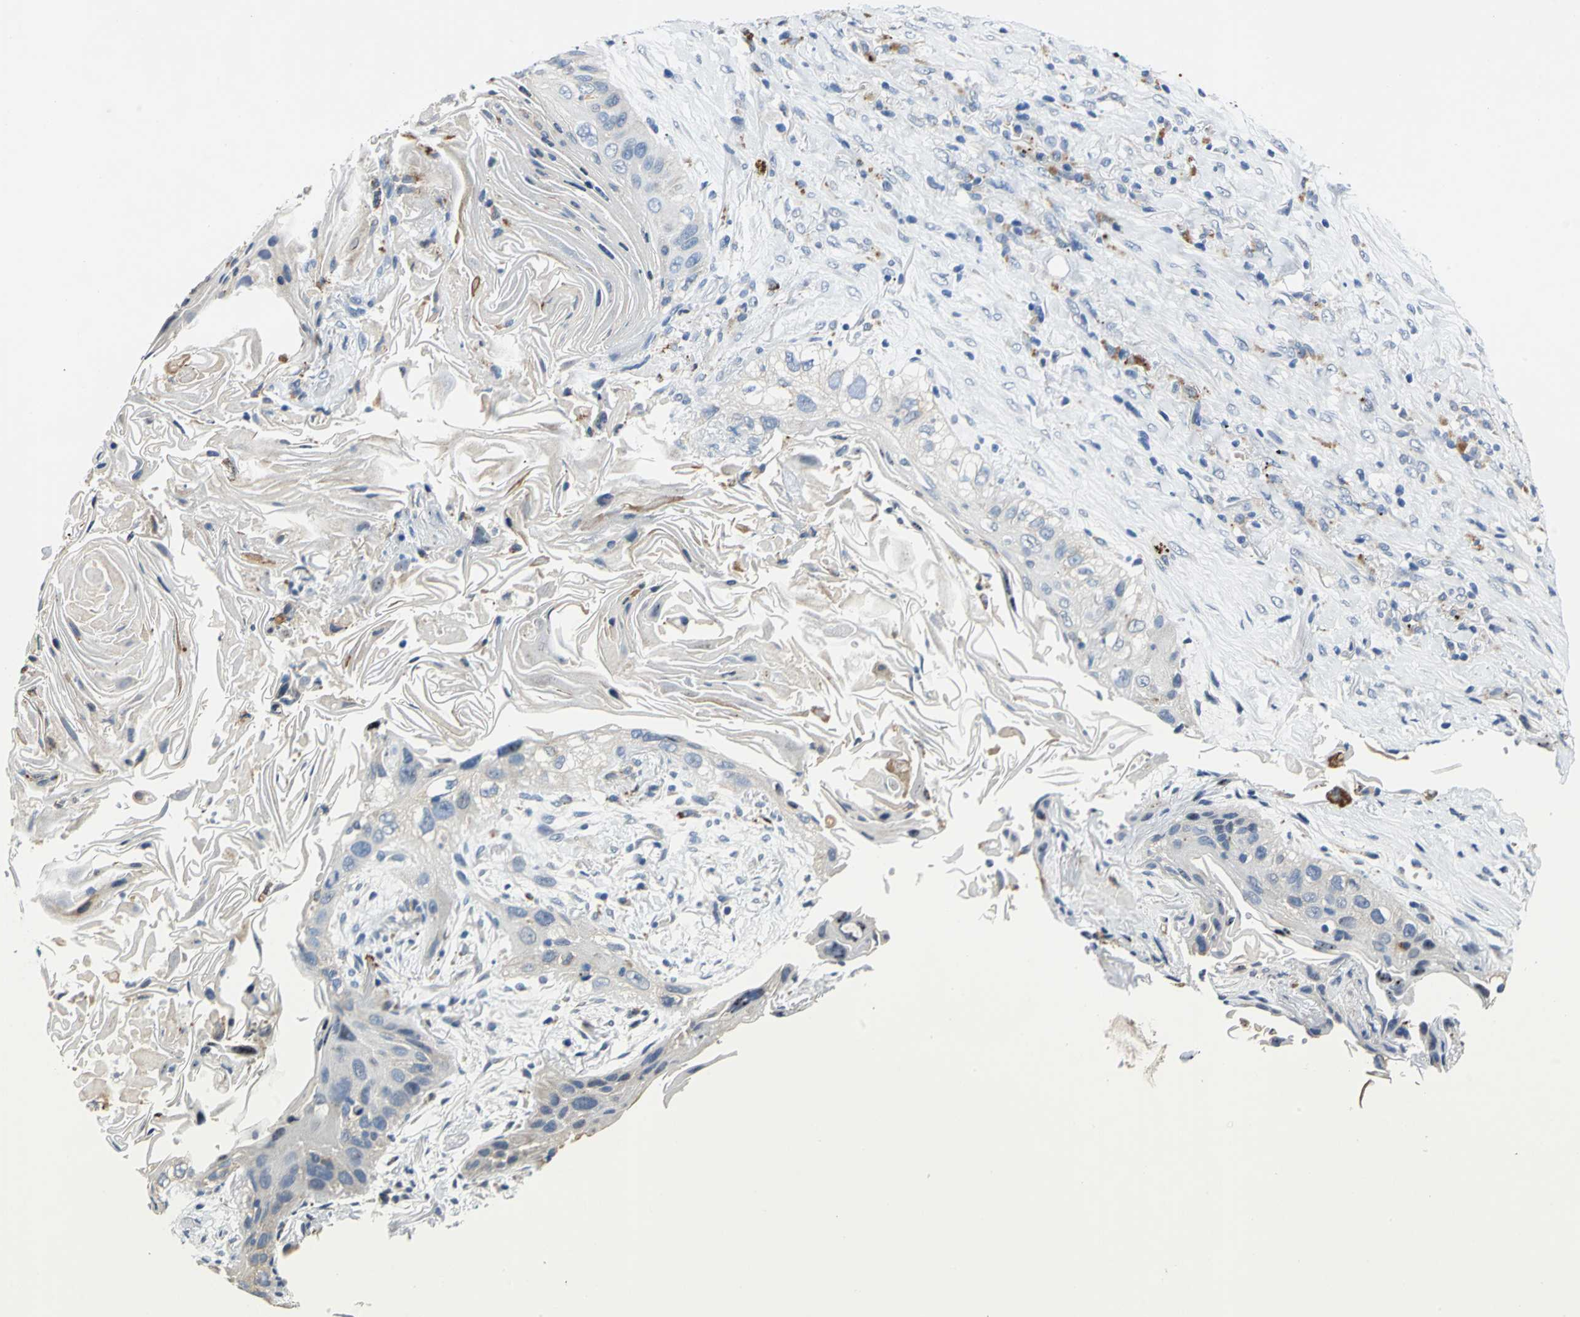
{"staining": {"intensity": "weak", "quantity": "<25%", "location": "cytoplasmic/membranous"}, "tissue": "lung cancer", "cell_type": "Tumor cells", "image_type": "cancer", "snomed": [{"axis": "morphology", "description": "Squamous cell carcinoma, NOS"}, {"axis": "topography", "description": "Lung"}], "caption": "Micrograph shows no significant protein staining in tumor cells of lung squamous cell carcinoma. (DAB immunohistochemistry (IHC), high magnification).", "gene": "RASD2", "patient": {"sex": "female", "age": 67}}